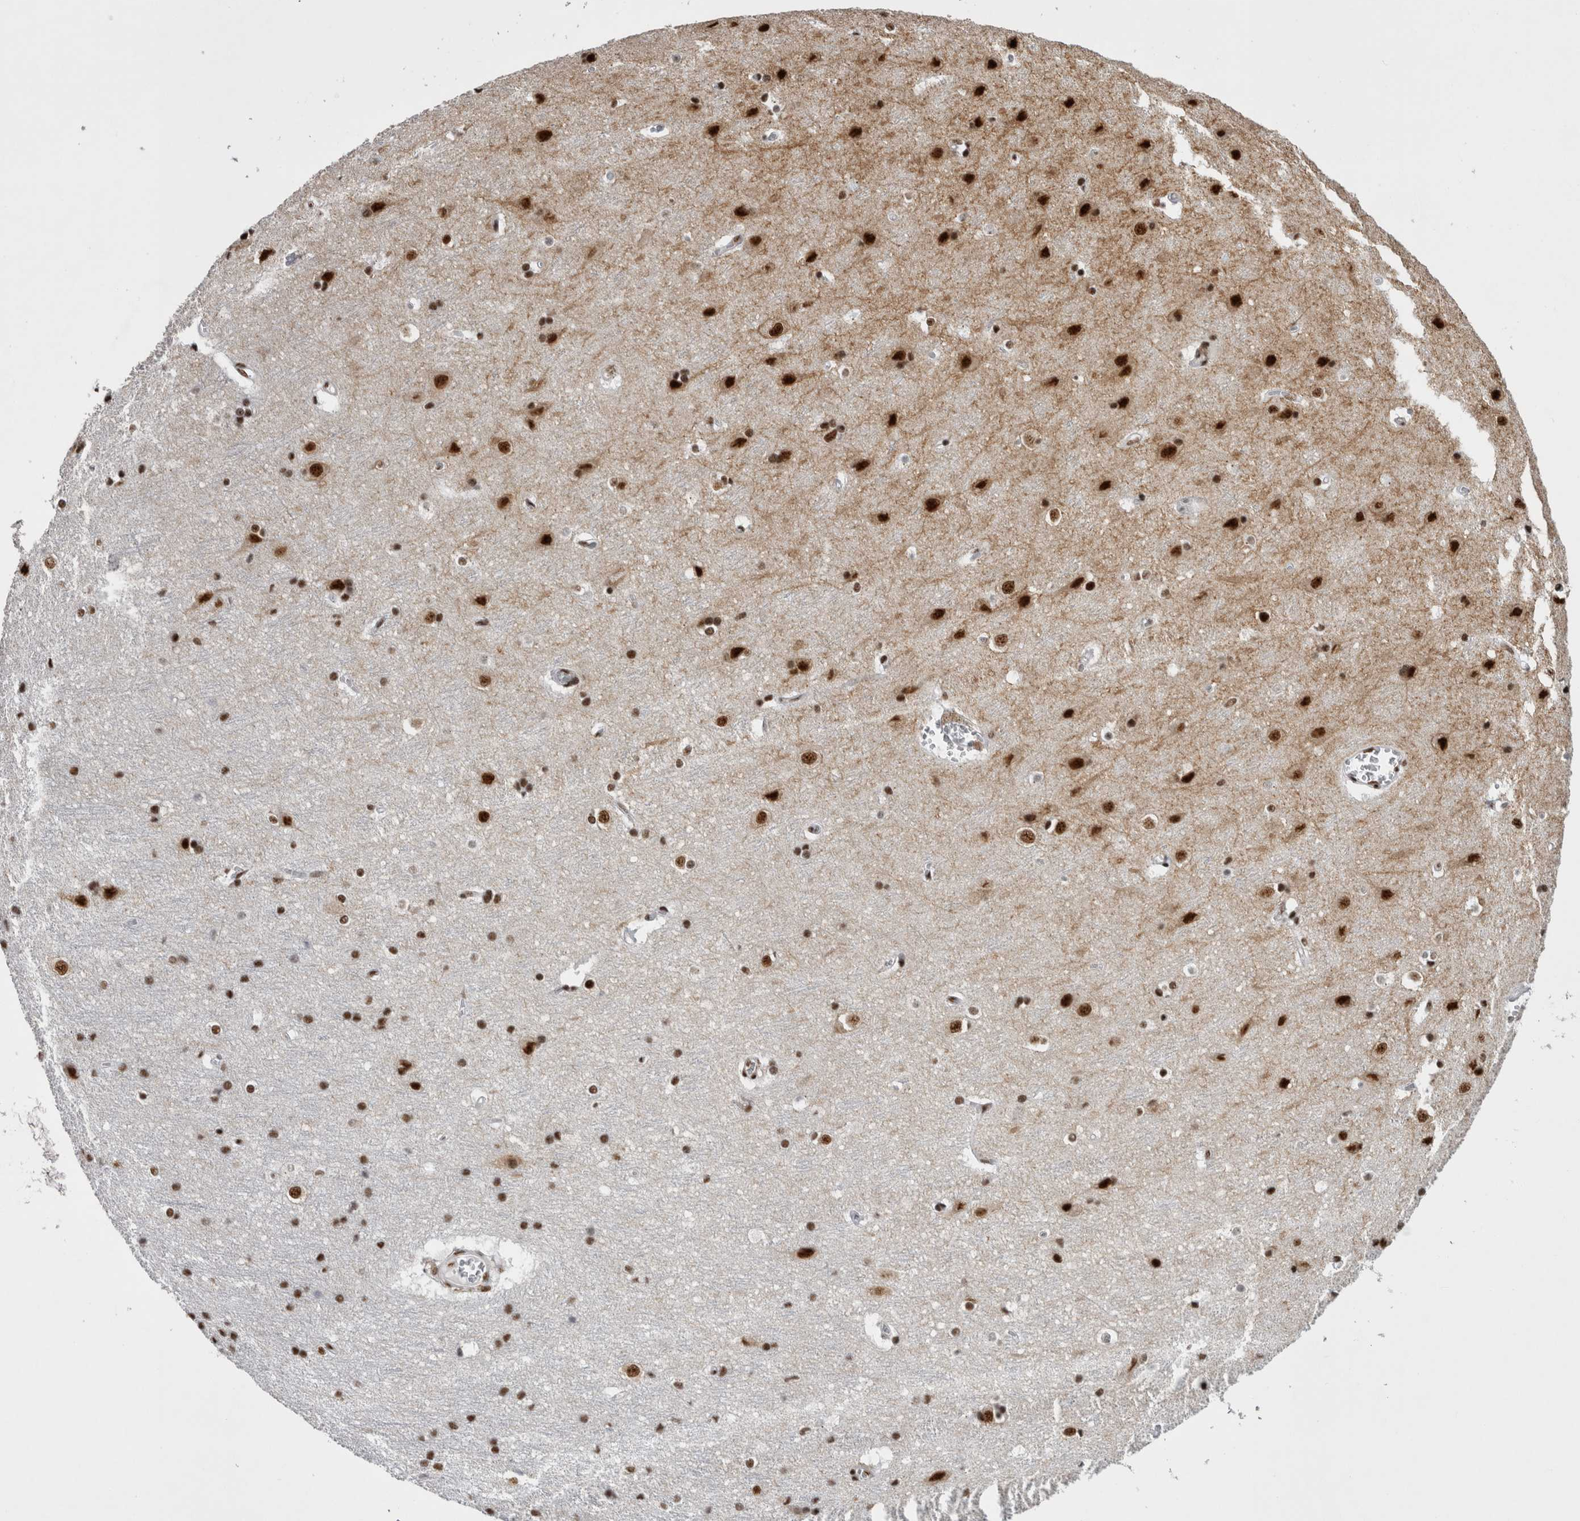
{"staining": {"intensity": "moderate", "quantity": ">75%", "location": "nuclear"}, "tissue": "cerebral cortex", "cell_type": "Endothelial cells", "image_type": "normal", "snomed": [{"axis": "morphology", "description": "Normal tissue, NOS"}, {"axis": "topography", "description": "Cerebral cortex"}], "caption": "Unremarkable cerebral cortex displays moderate nuclear positivity in approximately >75% of endothelial cells, visualized by immunohistochemistry.", "gene": "CDK11A", "patient": {"sex": "male", "age": 54}}